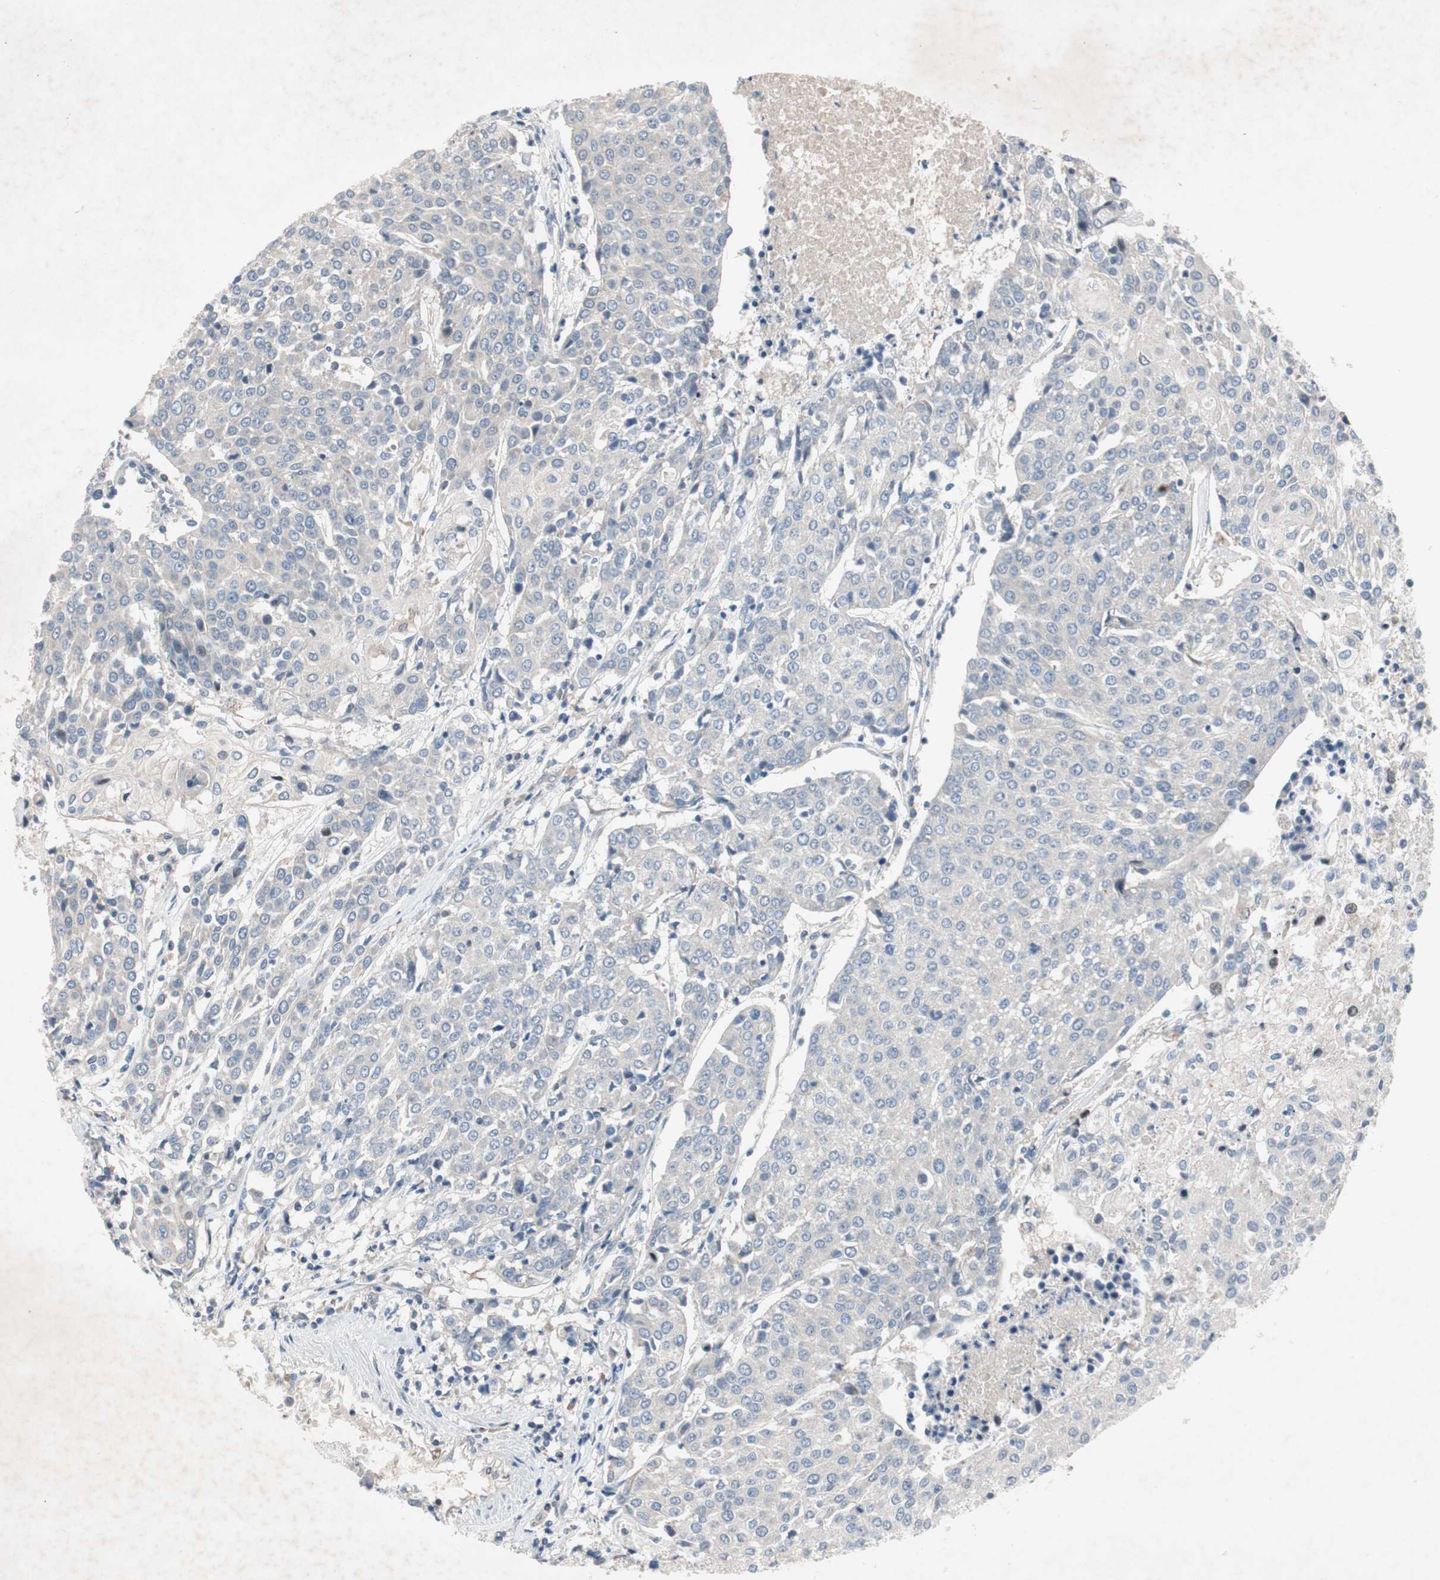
{"staining": {"intensity": "negative", "quantity": "none", "location": "none"}, "tissue": "urothelial cancer", "cell_type": "Tumor cells", "image_type": "cancer", "snomed": [{"axis": "morphology", "description": "Urothelial carcinoma, High grade"}, {"axis": "topography", "description": "Urinary bladder"}], "caption": "Protein analysis of high-grade urothelial carcinoma exhibits no significant staining in tumor cells.", "gene": "MUTYH", "patient": {"sex": "female", "age": 85}}